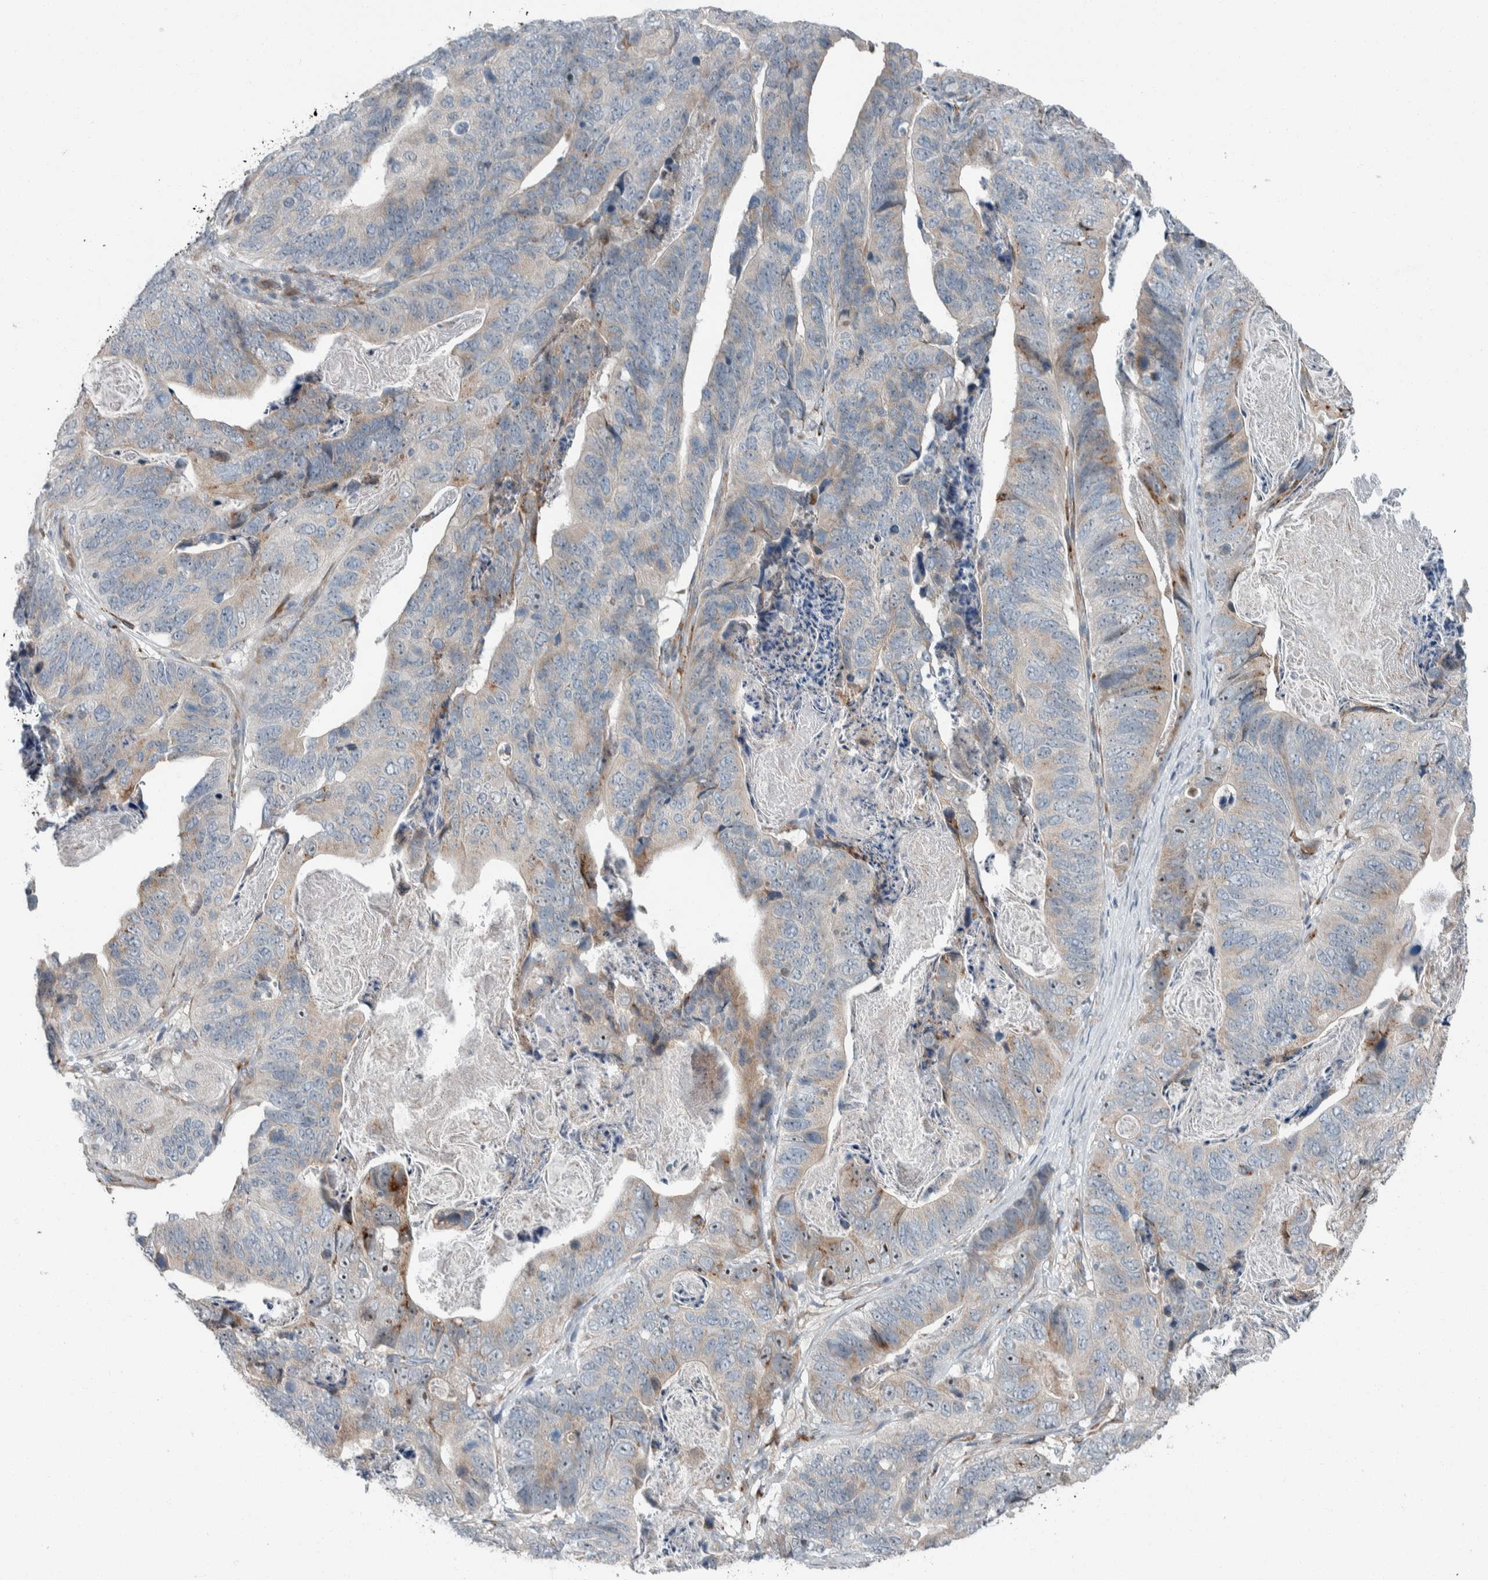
{"staining": {"intensity": "weak", "quantity": "<25%", "location": "cytoplasmic/membranous"}, "tissue": "stomach cancer", "cell_type": "Tumor cells", "image_type": "cancer", "snomed": [{"axis": "morphology", "description": "Normal tissue, NOS"}, {"axis": "morphology", "description": "Adenocarcinoma, NOS"}, {"axis": "topography", "description": "Stomach"}], "caption": "High power microscopy photomicrograph of an immunohistochemistry (IHC) photomicrograph of stomach cancer, revealing no significant expression in tumor cells.", "gene": "USP25", "patient": {"sex": "female", "age": 89}}